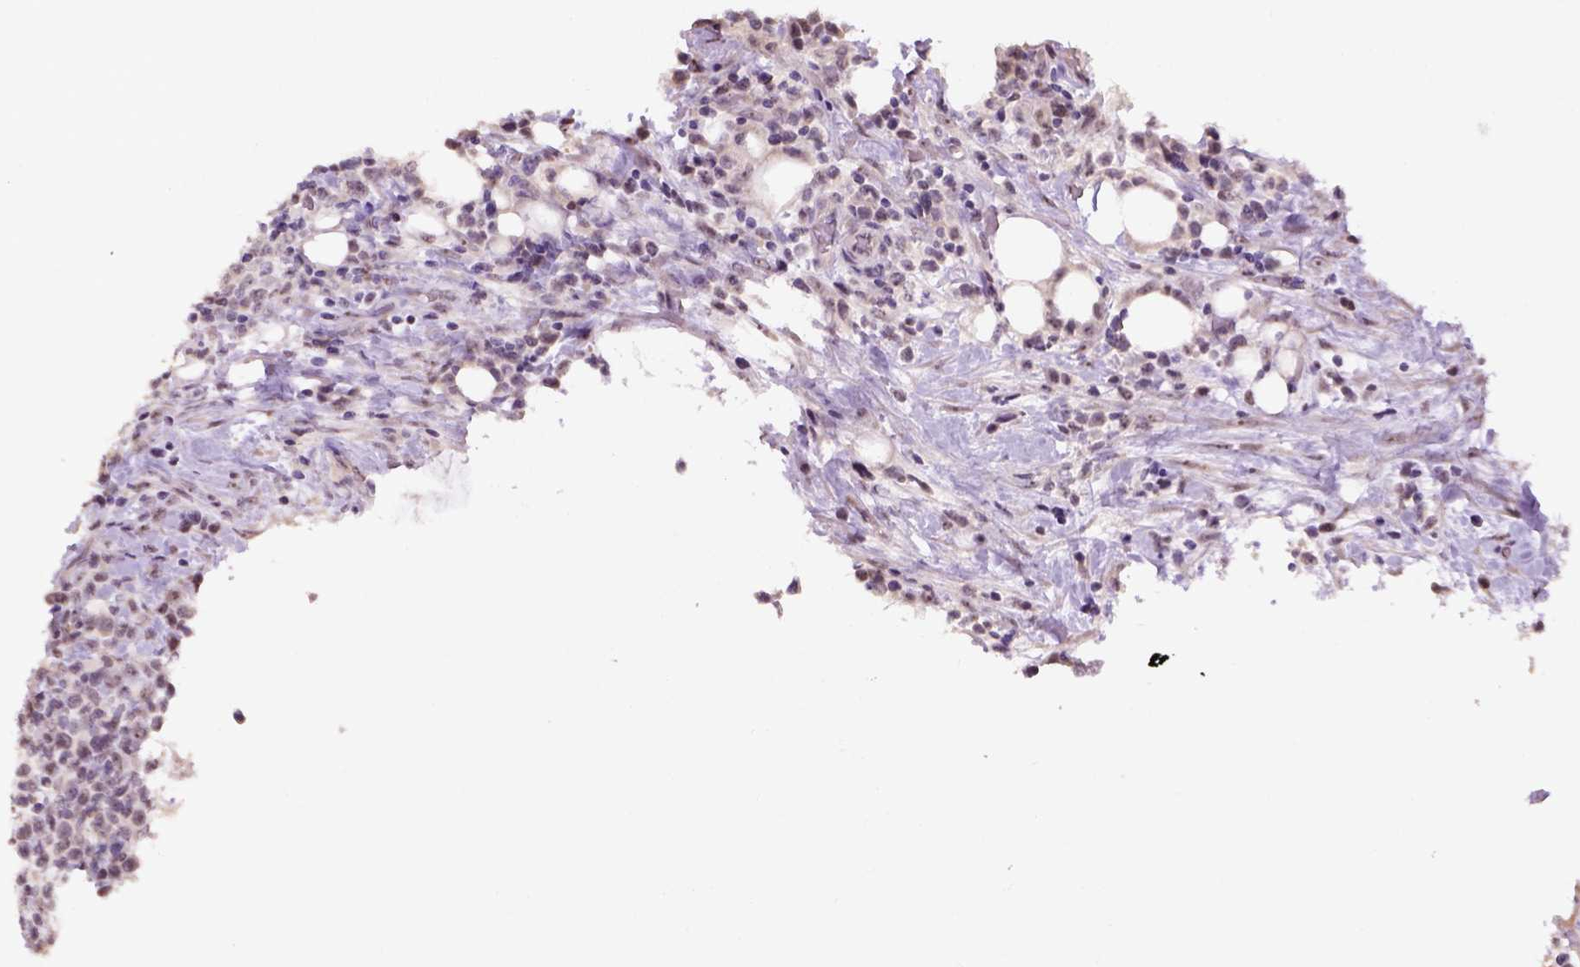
{"staining": {"intensity": "negative", "quantity": "none", "location": "none"}, "tissue": "lymphoma", "cell_type": "Tumor cells", "image_type": "cancer", "snomed": [{"axis": "morphology", "description": "Malignant lymphoma, non-Hodgkin's type, High grade"}, {"axis": "topography", "description": "Soft tissue"}], "caption": "Immunohistochemical staining of high-grade malignant lymphoma, non-Hodgkin's type shows no significant staining in tumor cells. Nuclei are stained in blue.", "gene": "DDX50", "patient": {"sex": "female", "age": 56}}